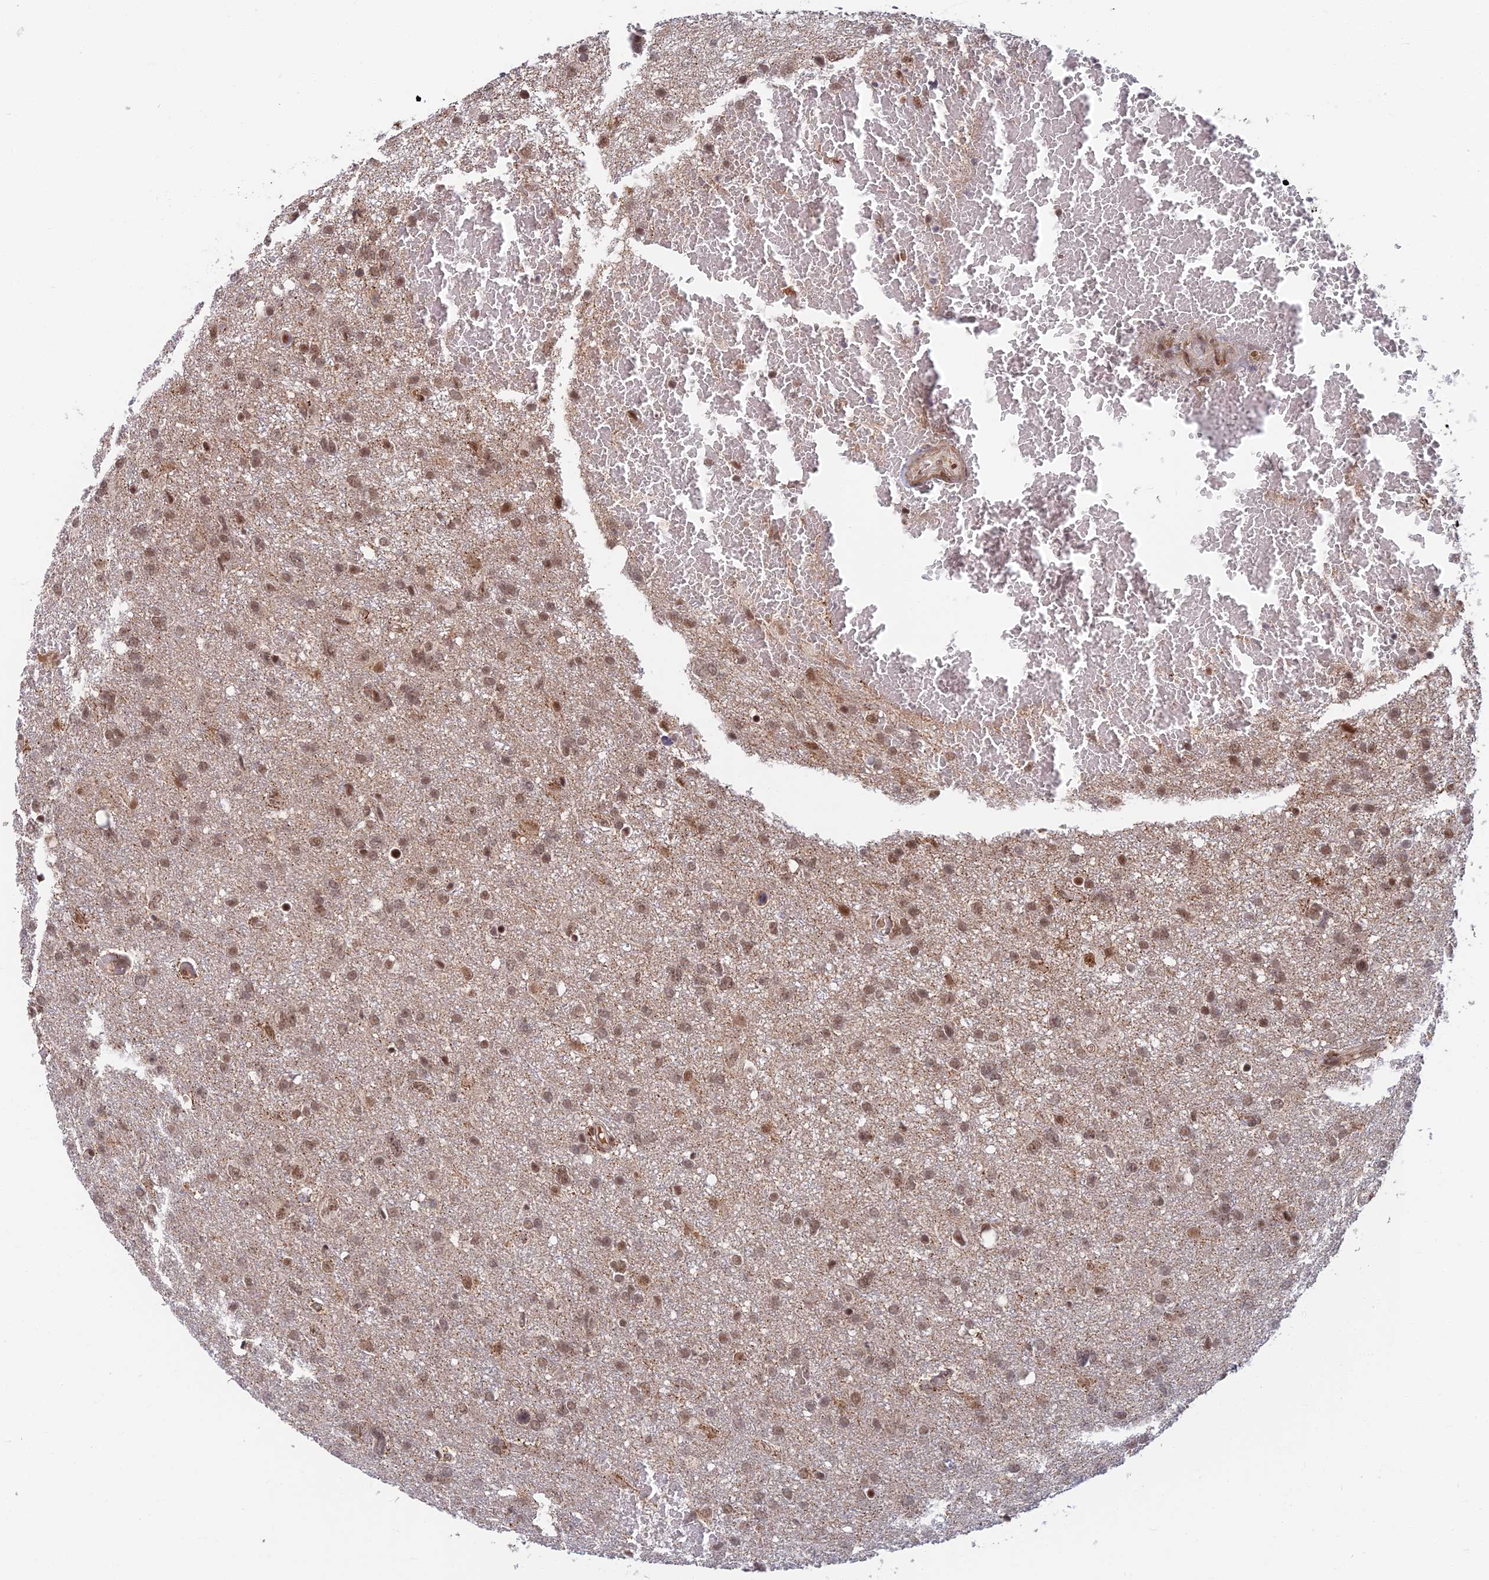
{"staining": {"intensity": "moderate", "quantity": ">75%", "location": "nuclear"}, "tissue": "glioma", "cell_type": "Tumor cells", "image_type": "cancer", "snomed": [{"axis": "morphology", "description": "Glioma, malignant, High grade"}, {"axis": "topography", "description": "Brain"}], "caption": "Malignant glioma (high-grade) stained for a protein (brown) shows moderate nuclear positive expression in approximately >75% of tumor cells.", "gene": "TCEA2", "patient": {"sex": "male", "age": 61}}